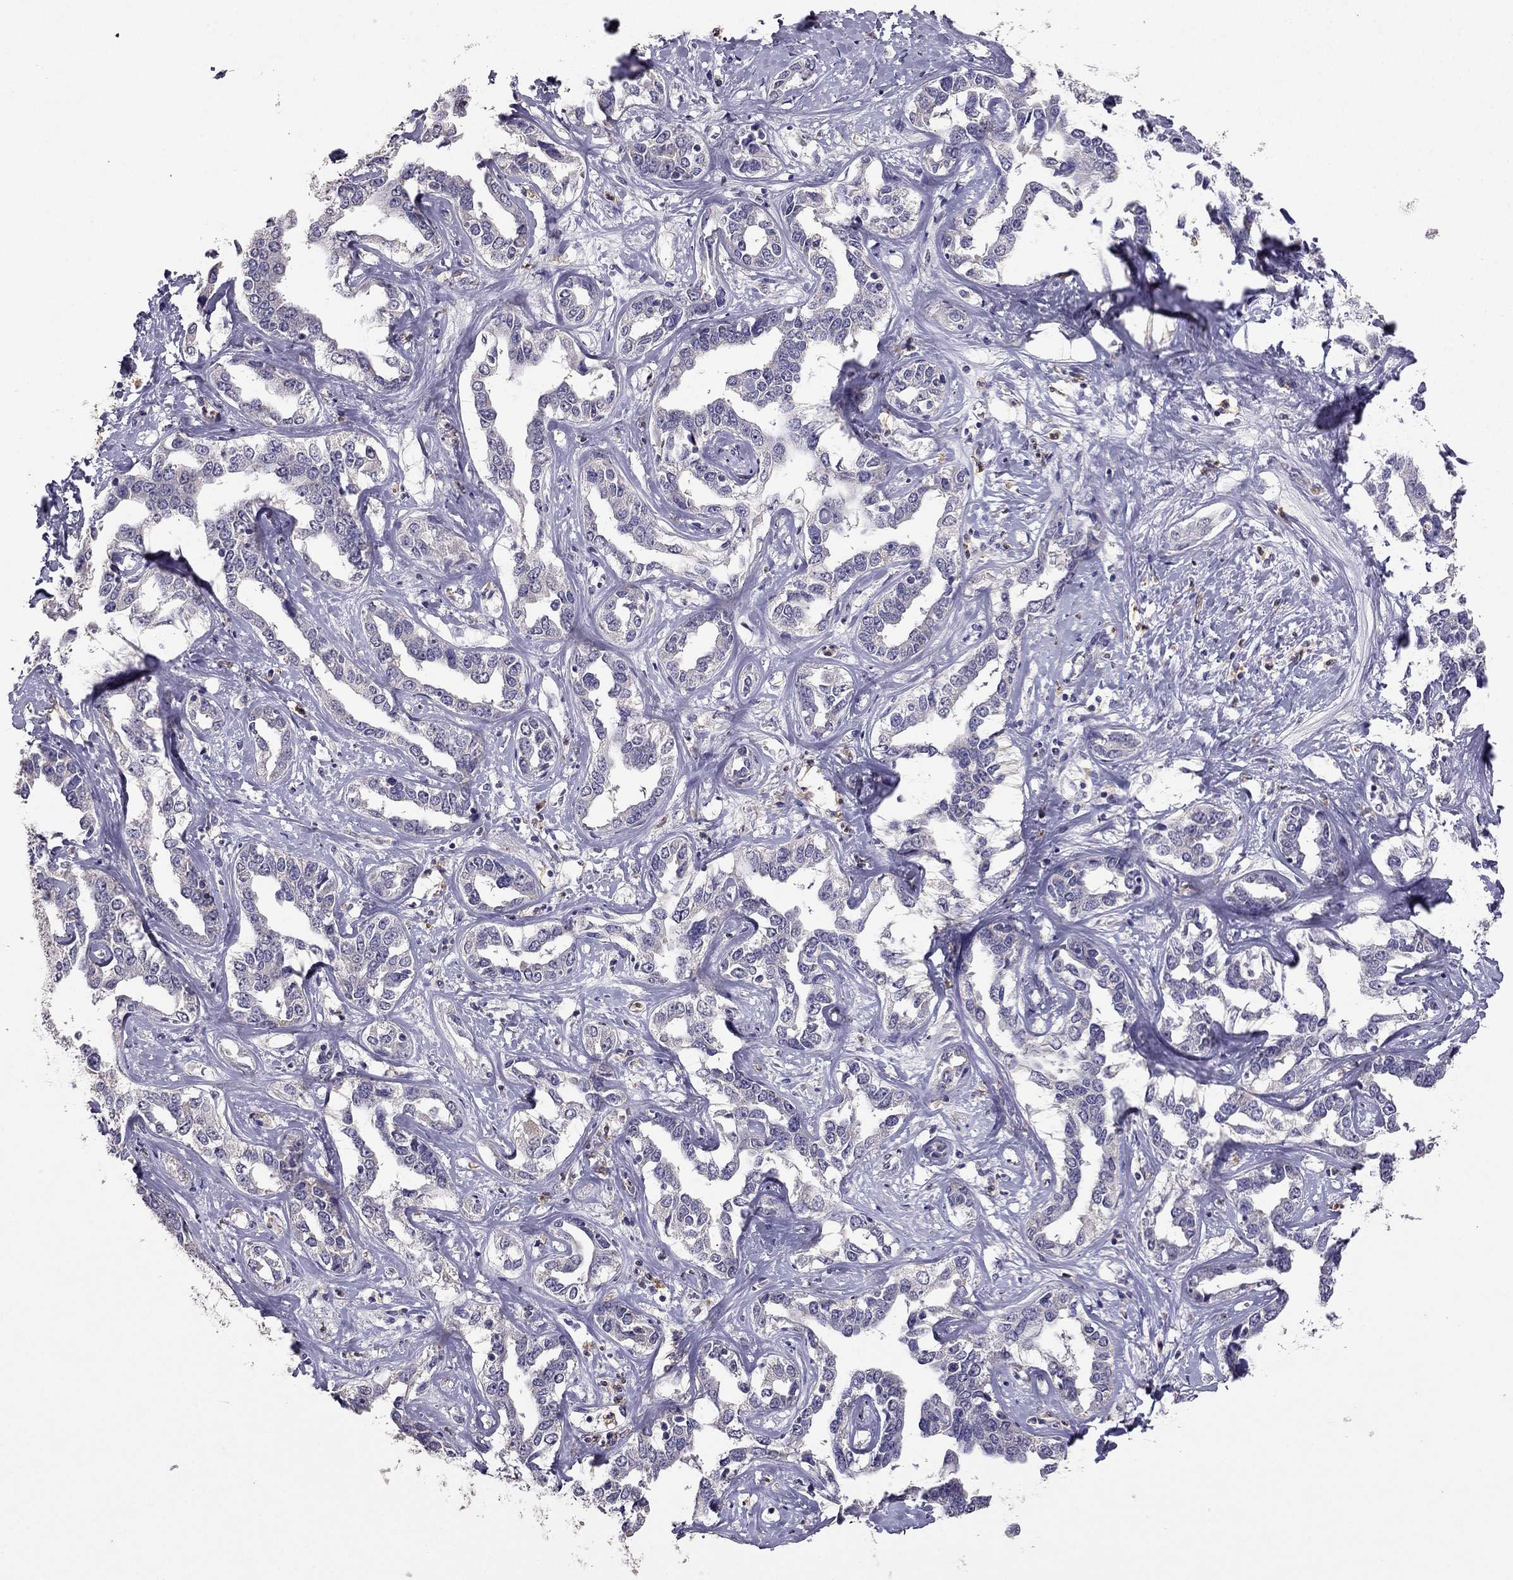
{"staining": {"intensity": "negative", "quantity": "none", "location": "none"}, "tissue": "liver cancer", "cell_type": "Tumor cells", "image_type": "cancer", "snomed": [{"axis": "morphology", "description": "Cholangiocarcinoma"}, {"axis": "topography", "description": "Liver"}], "caption": "IHC micrograph of human liver cholangiocarcinoma stained for a protein (brown), which exhibits no staining in tumor cells. The staining was performed using DAB (3,3'-diaminobenzidine) to visualize the protein expression in brown, while the nuclei were stained in blue with hematoxylin (Magnification: 20x).", "gene": "RFLNB", "patient": {"sex": "male", "age": 59}}